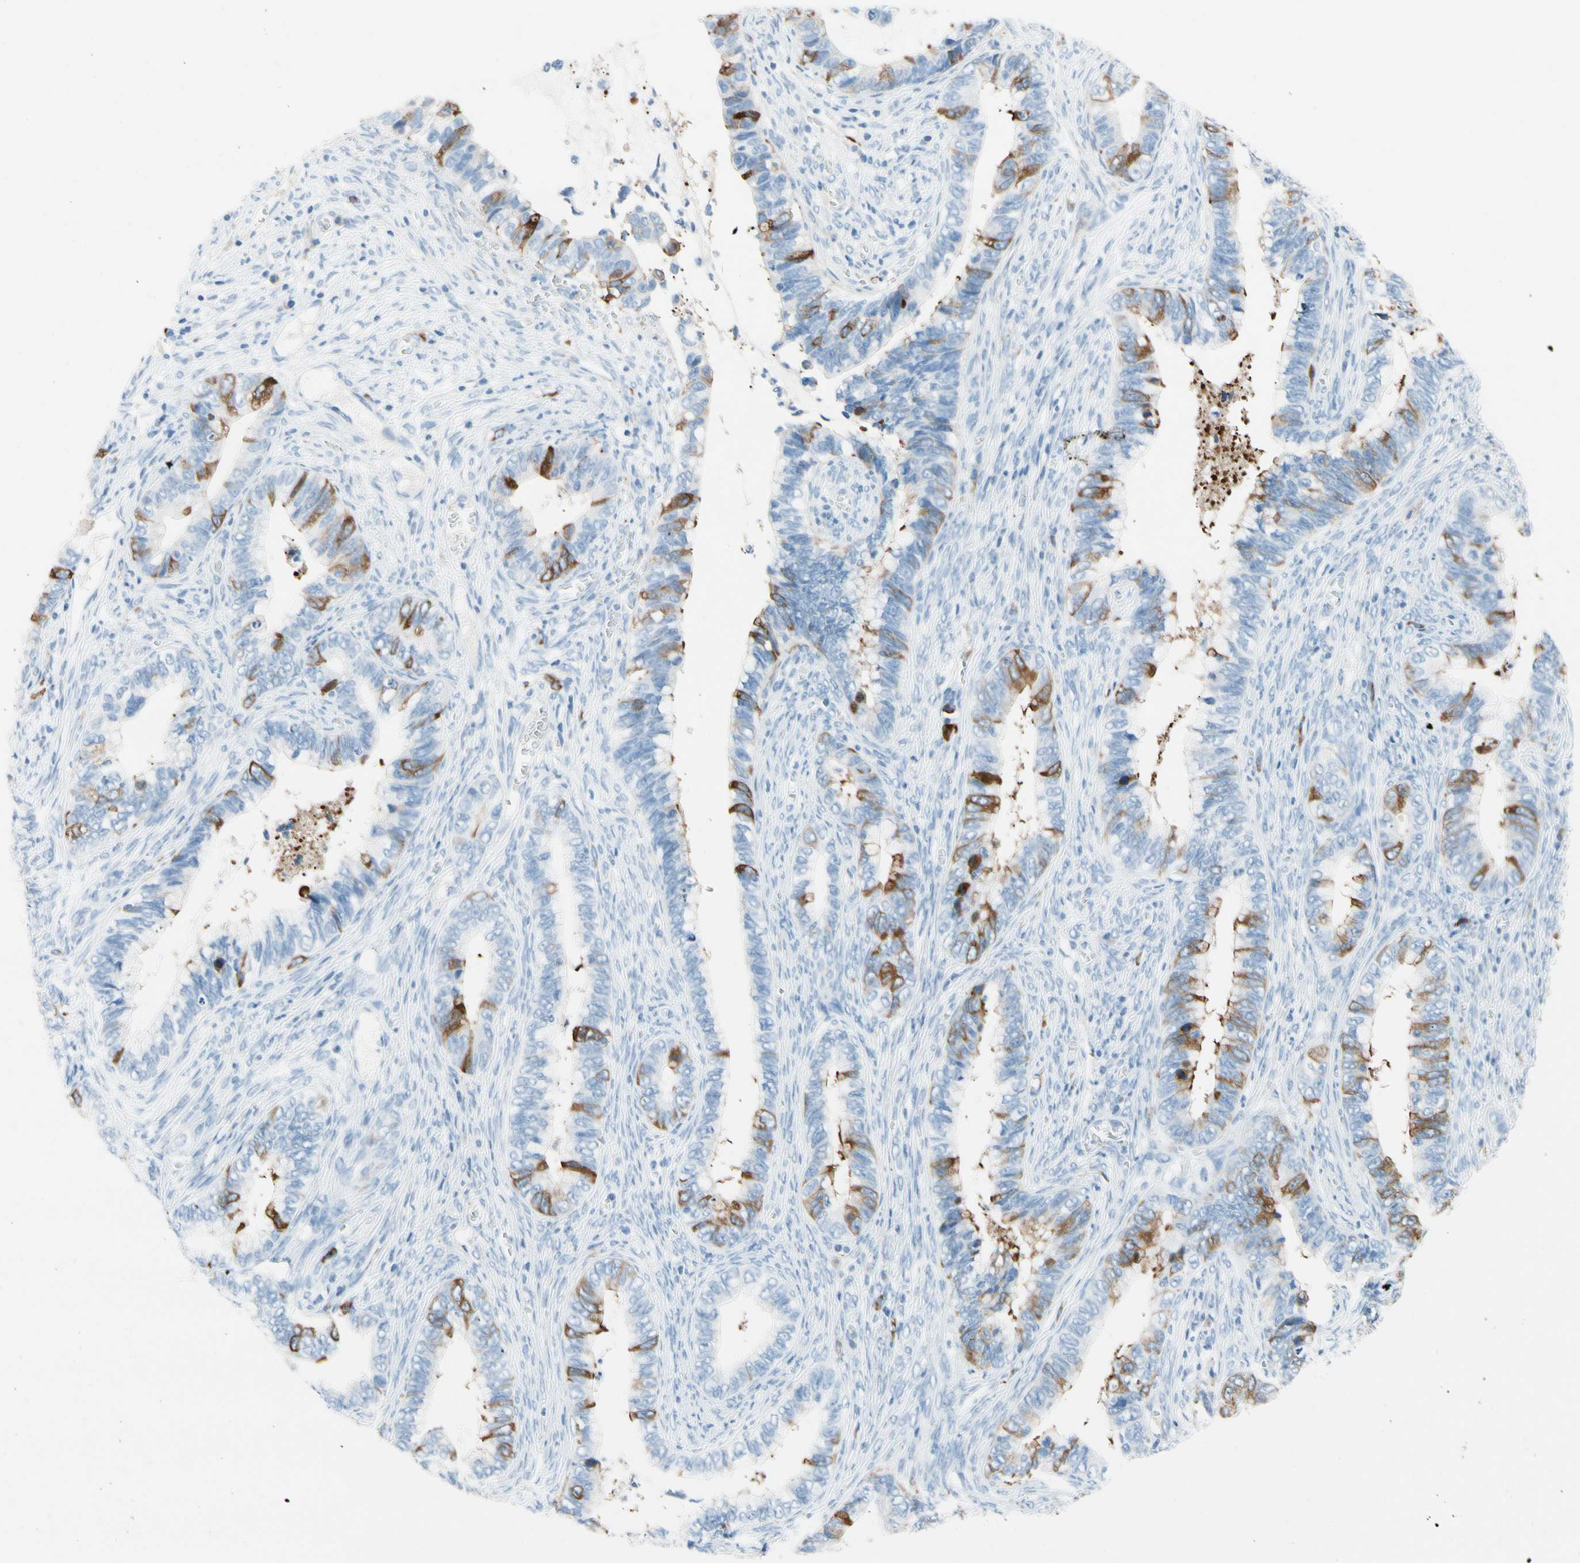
{"staining": {"intensity": "moderate", "quantity": "25%-75%", "location": "cytoplasmic/membranous"}, "tissue": "cervical cancer", "cell_type": "Tumor cells", "image_type": "cancer", "snomed": [{"axis": "morphology", "description": "Adenocarcinoma, NOS"}, {"axis": "topography", "description": "Cervix"}], "caption": "Tumor cells reveal moderate cytoplasmic/membranous expression in about 25%-75% of cells in adenocarcinoma (cervical).", "gene": "TACC3", "patient": {"sex": "female", "age": 44}}